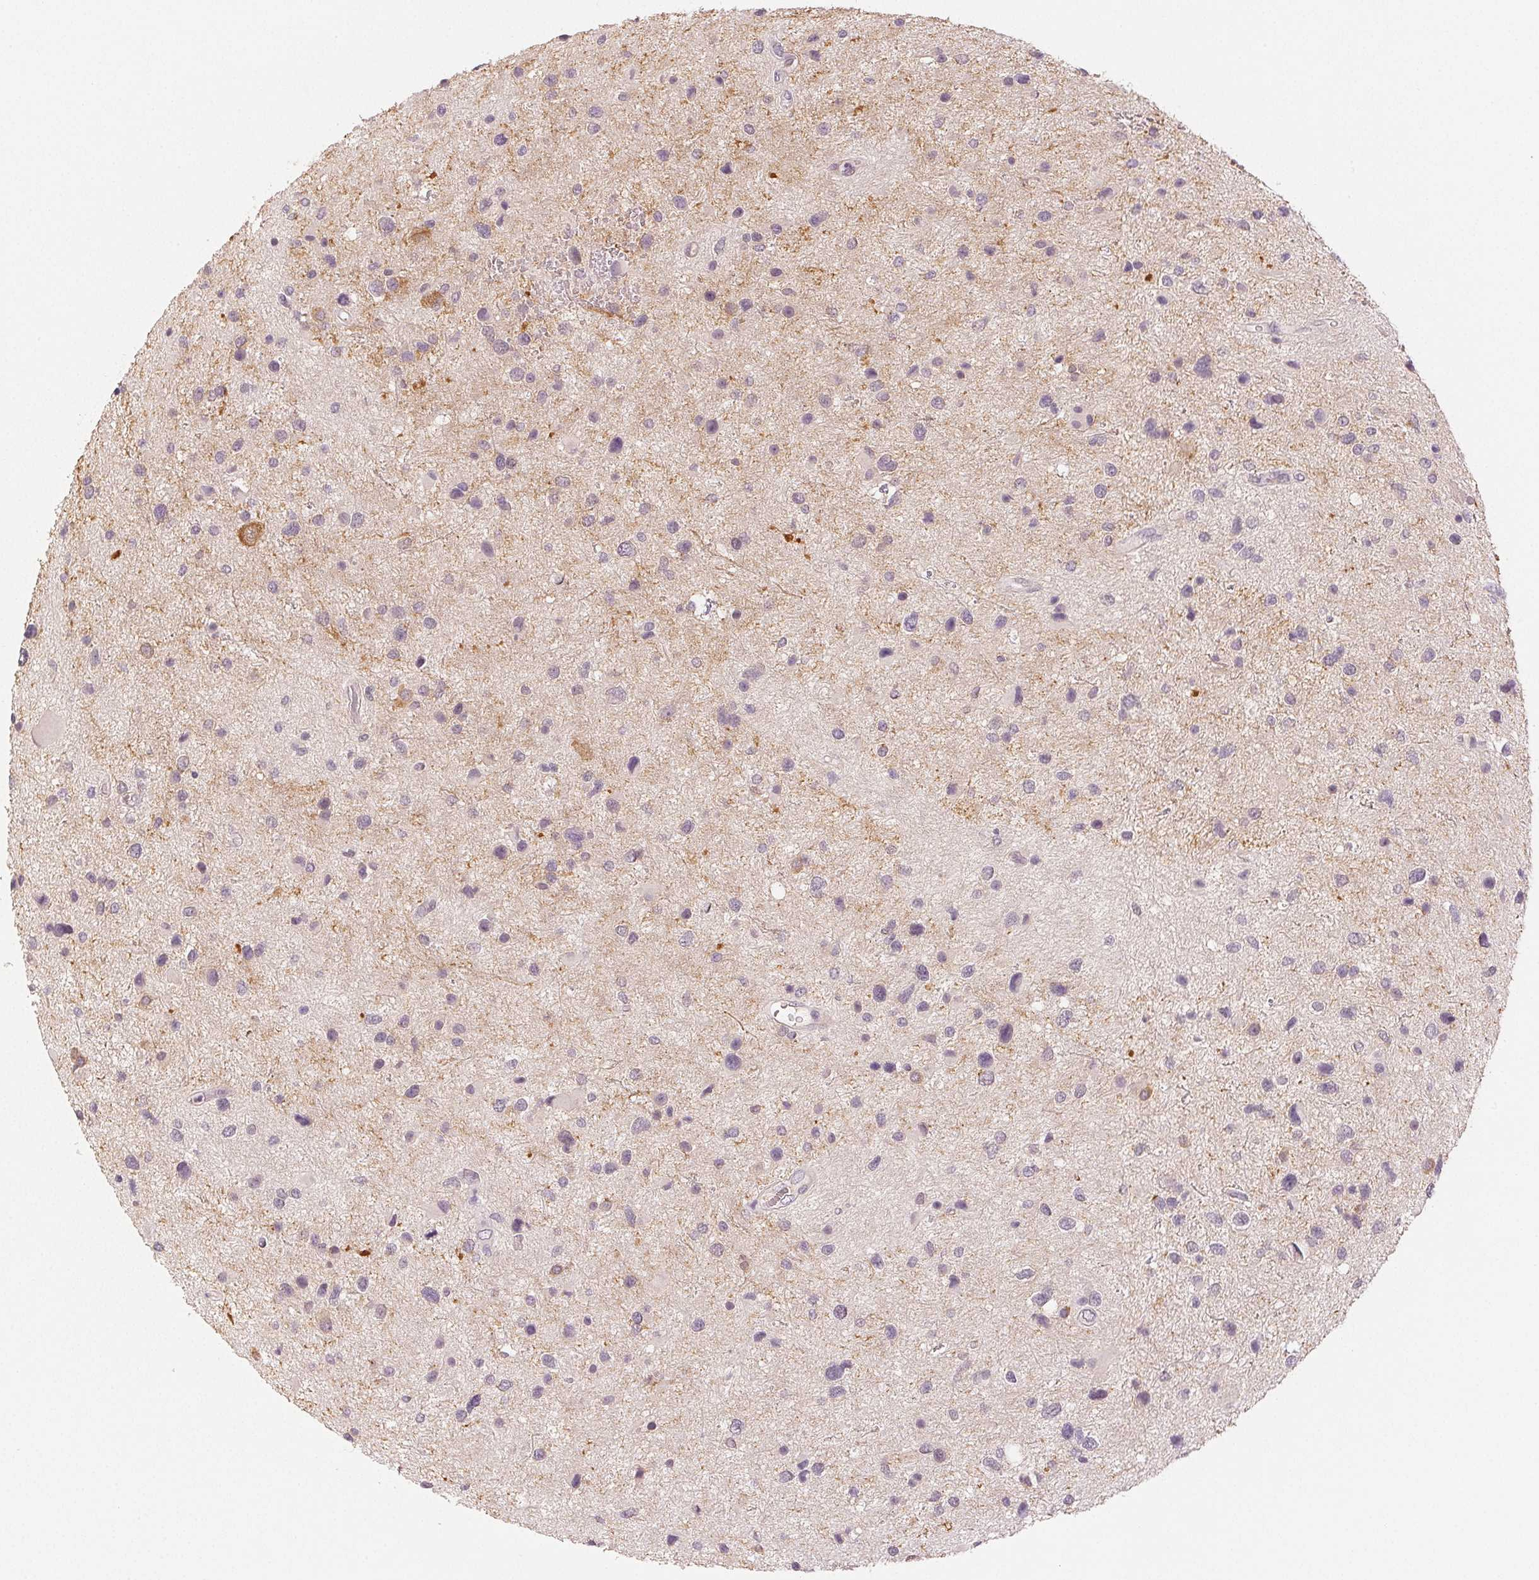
{"staining": {"intensity": "negative", "quantity": "none", "location": "none"}, "tissue": "glioma", "cell_type": "Tumor cells", "image_type": "cancer", "snomed": [{"axis": "morphology", "description": "Glioma, malignant, Low grade"}, {"axis": "topography", "description": "Brain"}], "caption": "IHC of glioma exhibits no positivity in tumor cells.", "gene": "MAP1LC3A", "patient": {"sex": "female", "age": 32}}